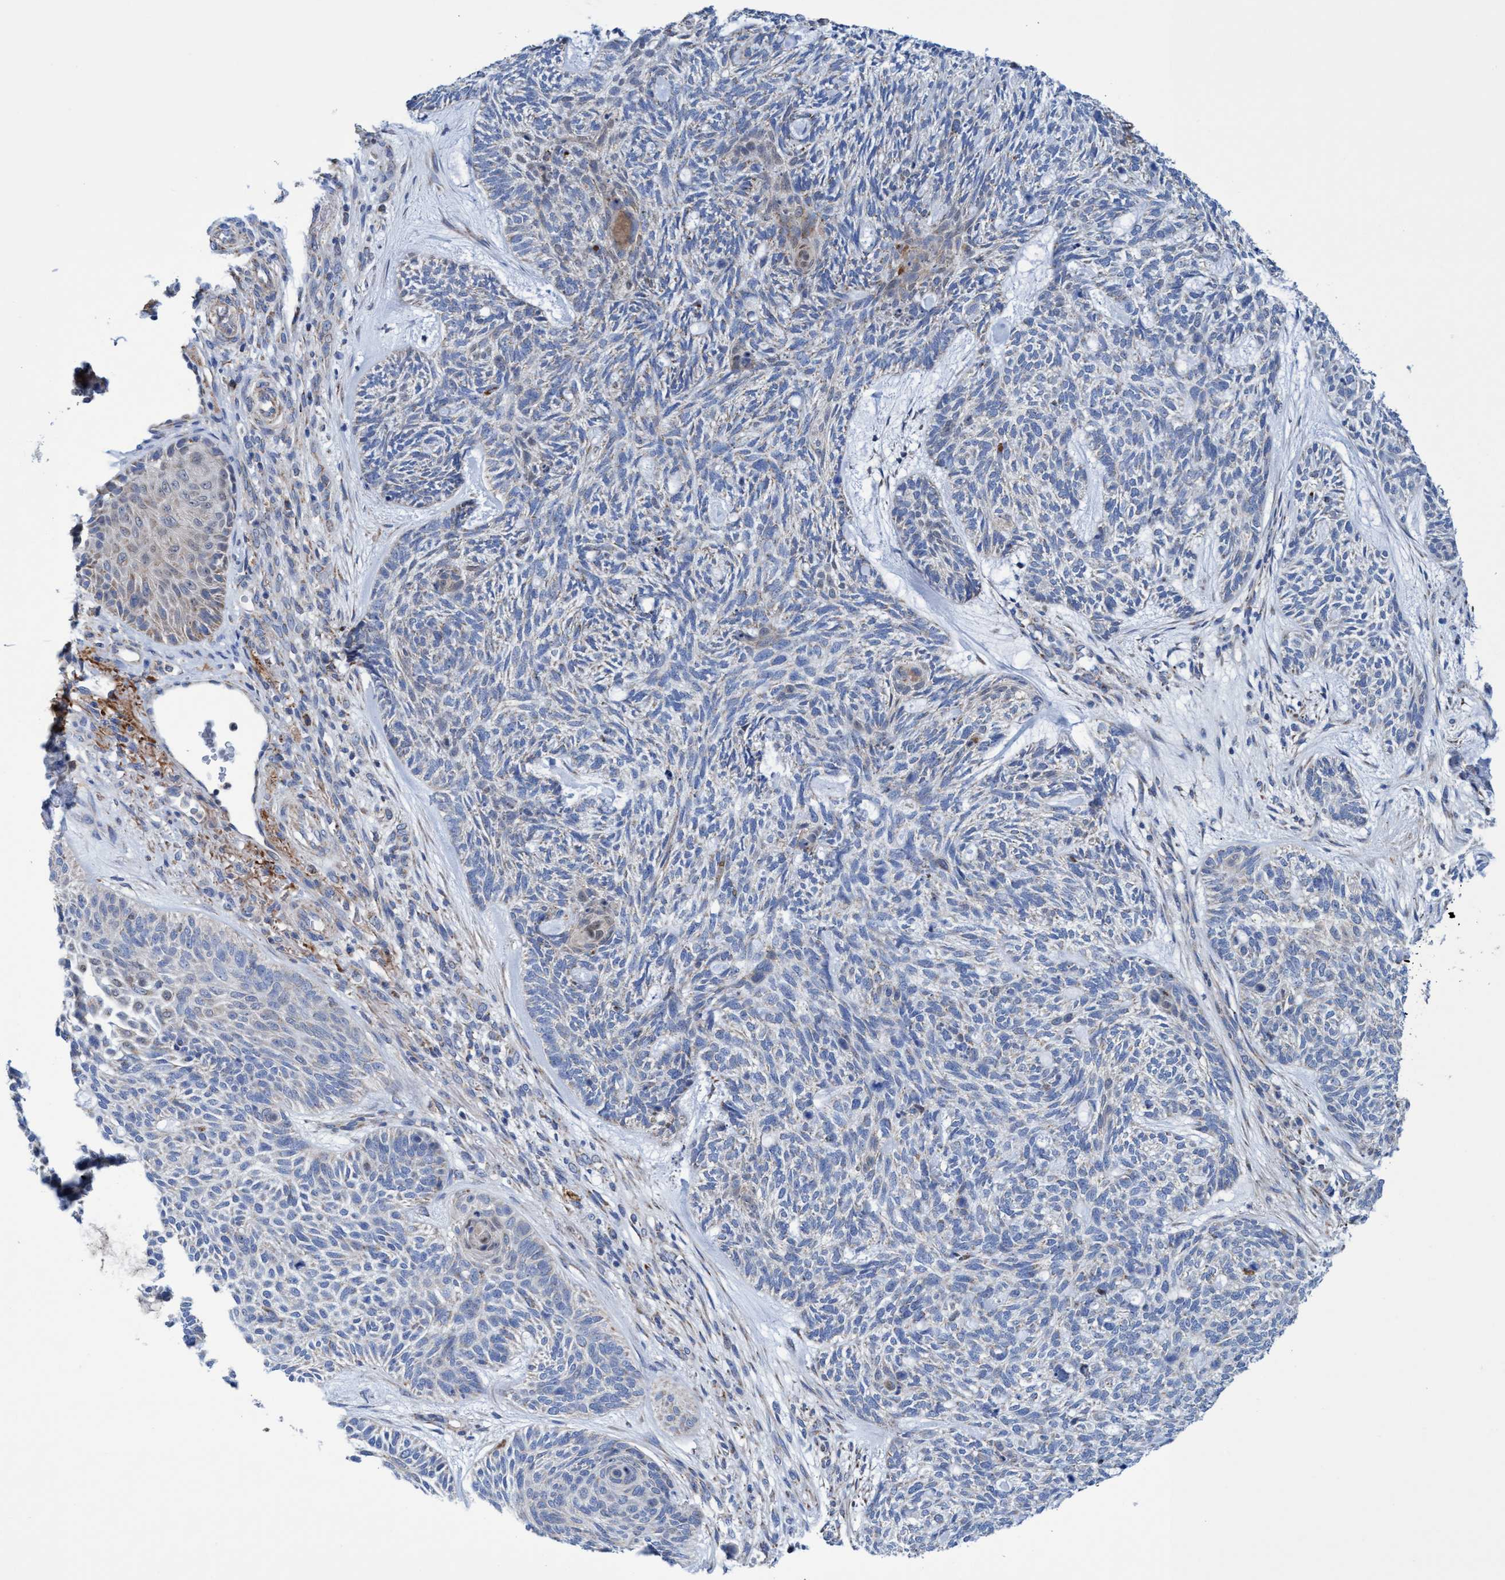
{"staining": {"intensity": "negative", "quantity": "none", "location": "none"}, "tissue": "skin cancer", "cell_type": "Tumor cells", "image_type": "cancer", "snomed": [{"axis": "morphology", "description": "Basal cell carcinoma"}, {"axis": "topography", "description": "Skin"}], "caption": "Immunohistochemistry (IHC) image of neoplastic tissue: human basal cell carcinoma (skin) stained with DAB (3,3'-diaminobenzidine) shows no significant protein expression in tumor cells. (Brightfield microscopy of DAB (3,3'-diaminobenzidine) IHC at high magnification).", "gene": "ZNF750", "patient": {"sex": "male", "age": 55}}